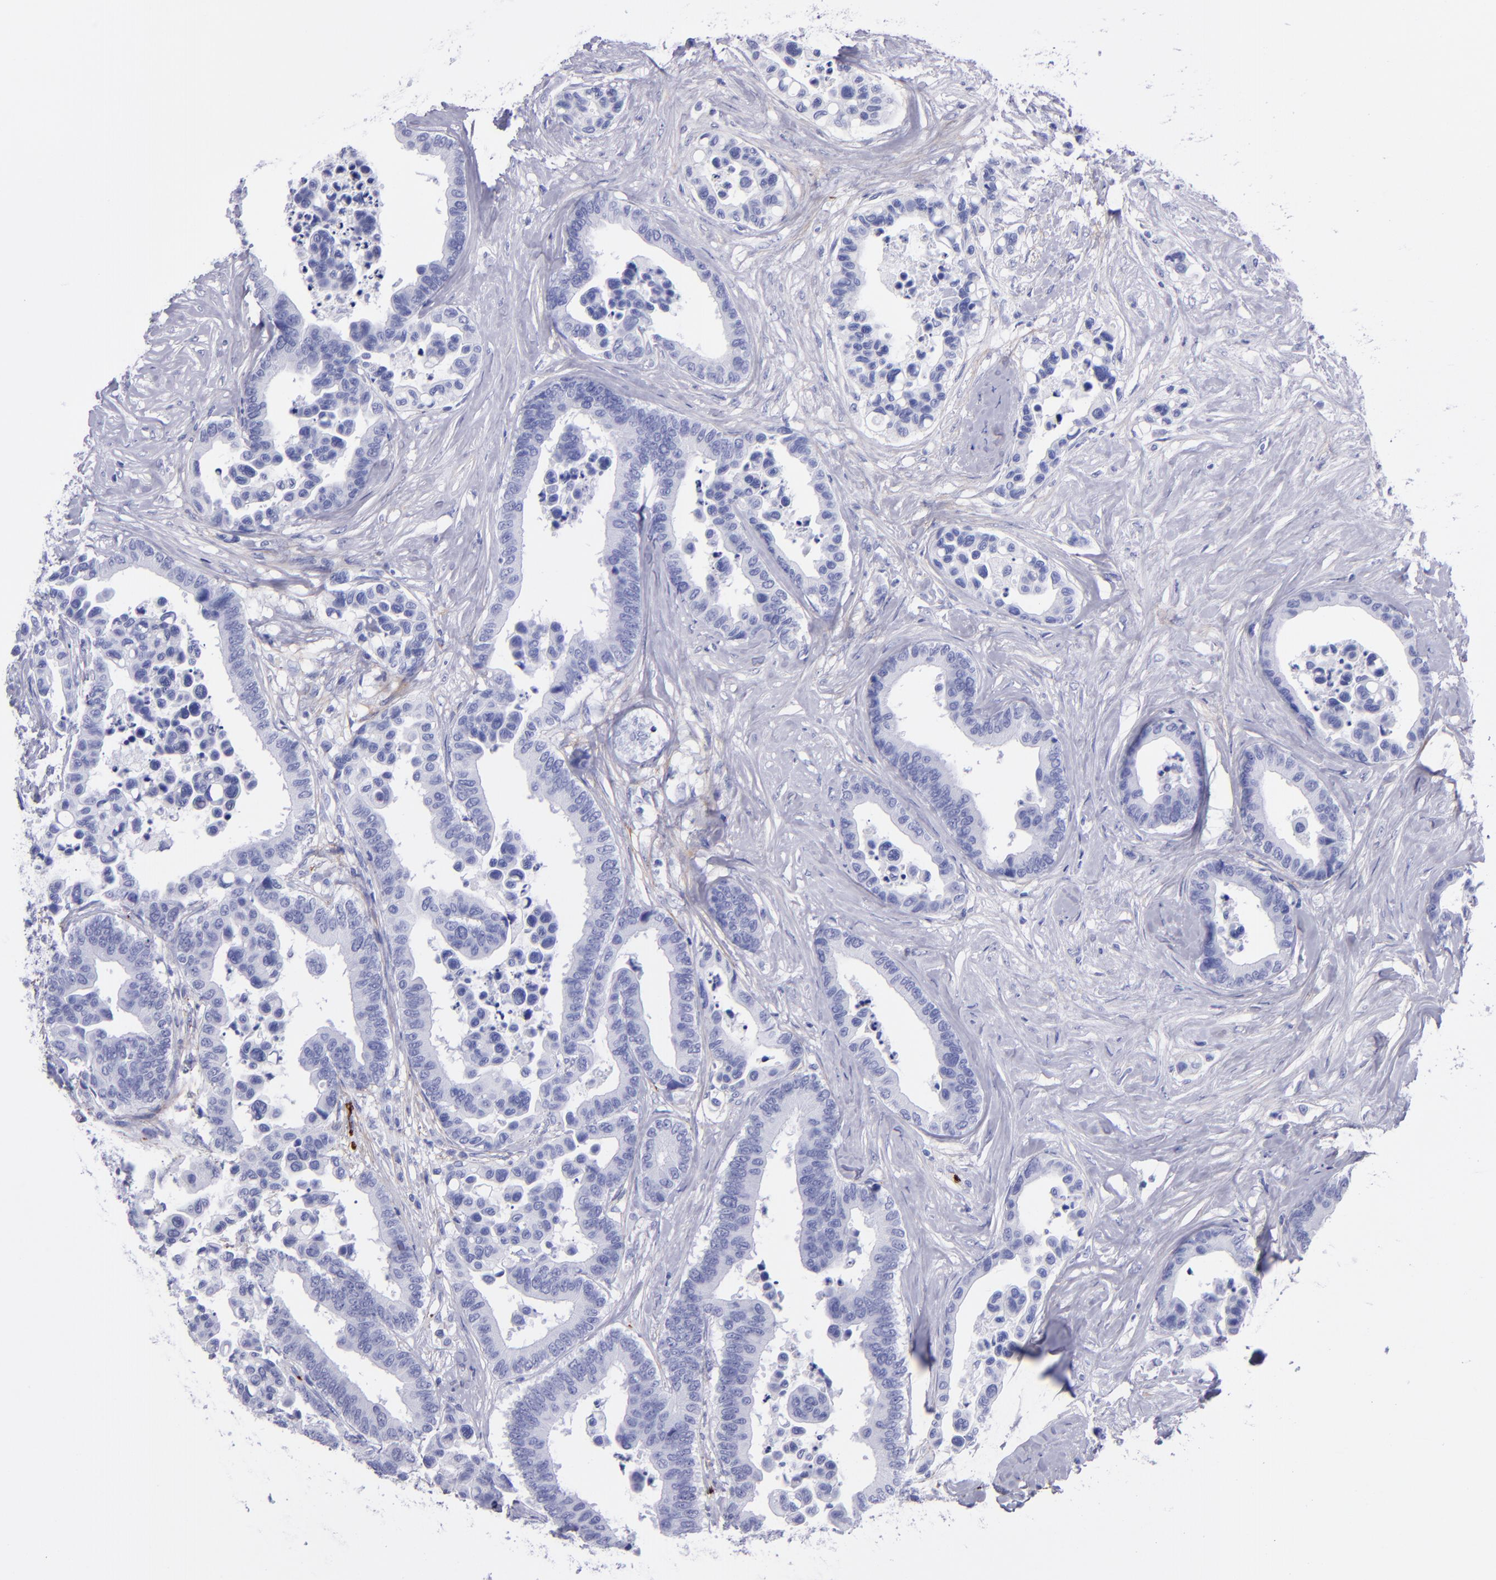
{"staining": {"intensity": "negative", "quantity": "none", "location": "none"}, "tissue": "colorectal cancer", "cell_type": "Tumor cells", "image_type": "cancer", "snomed": [{"axis": "morphology", "description": "Adenocarcinoma, NOS"}, {"axis": "topography", "description": "Colon"}], "caption": "Immunohistochemistry photomicrograph of adenocarcinoma (colorectal) stained for a protein (brown), which demonstrates no expression in tumor cells. (Brightfield microscopy of DAB IHC at high magnification).", "gene": "EFCAB13", "patient": {"sex": "male", "age": 82}}